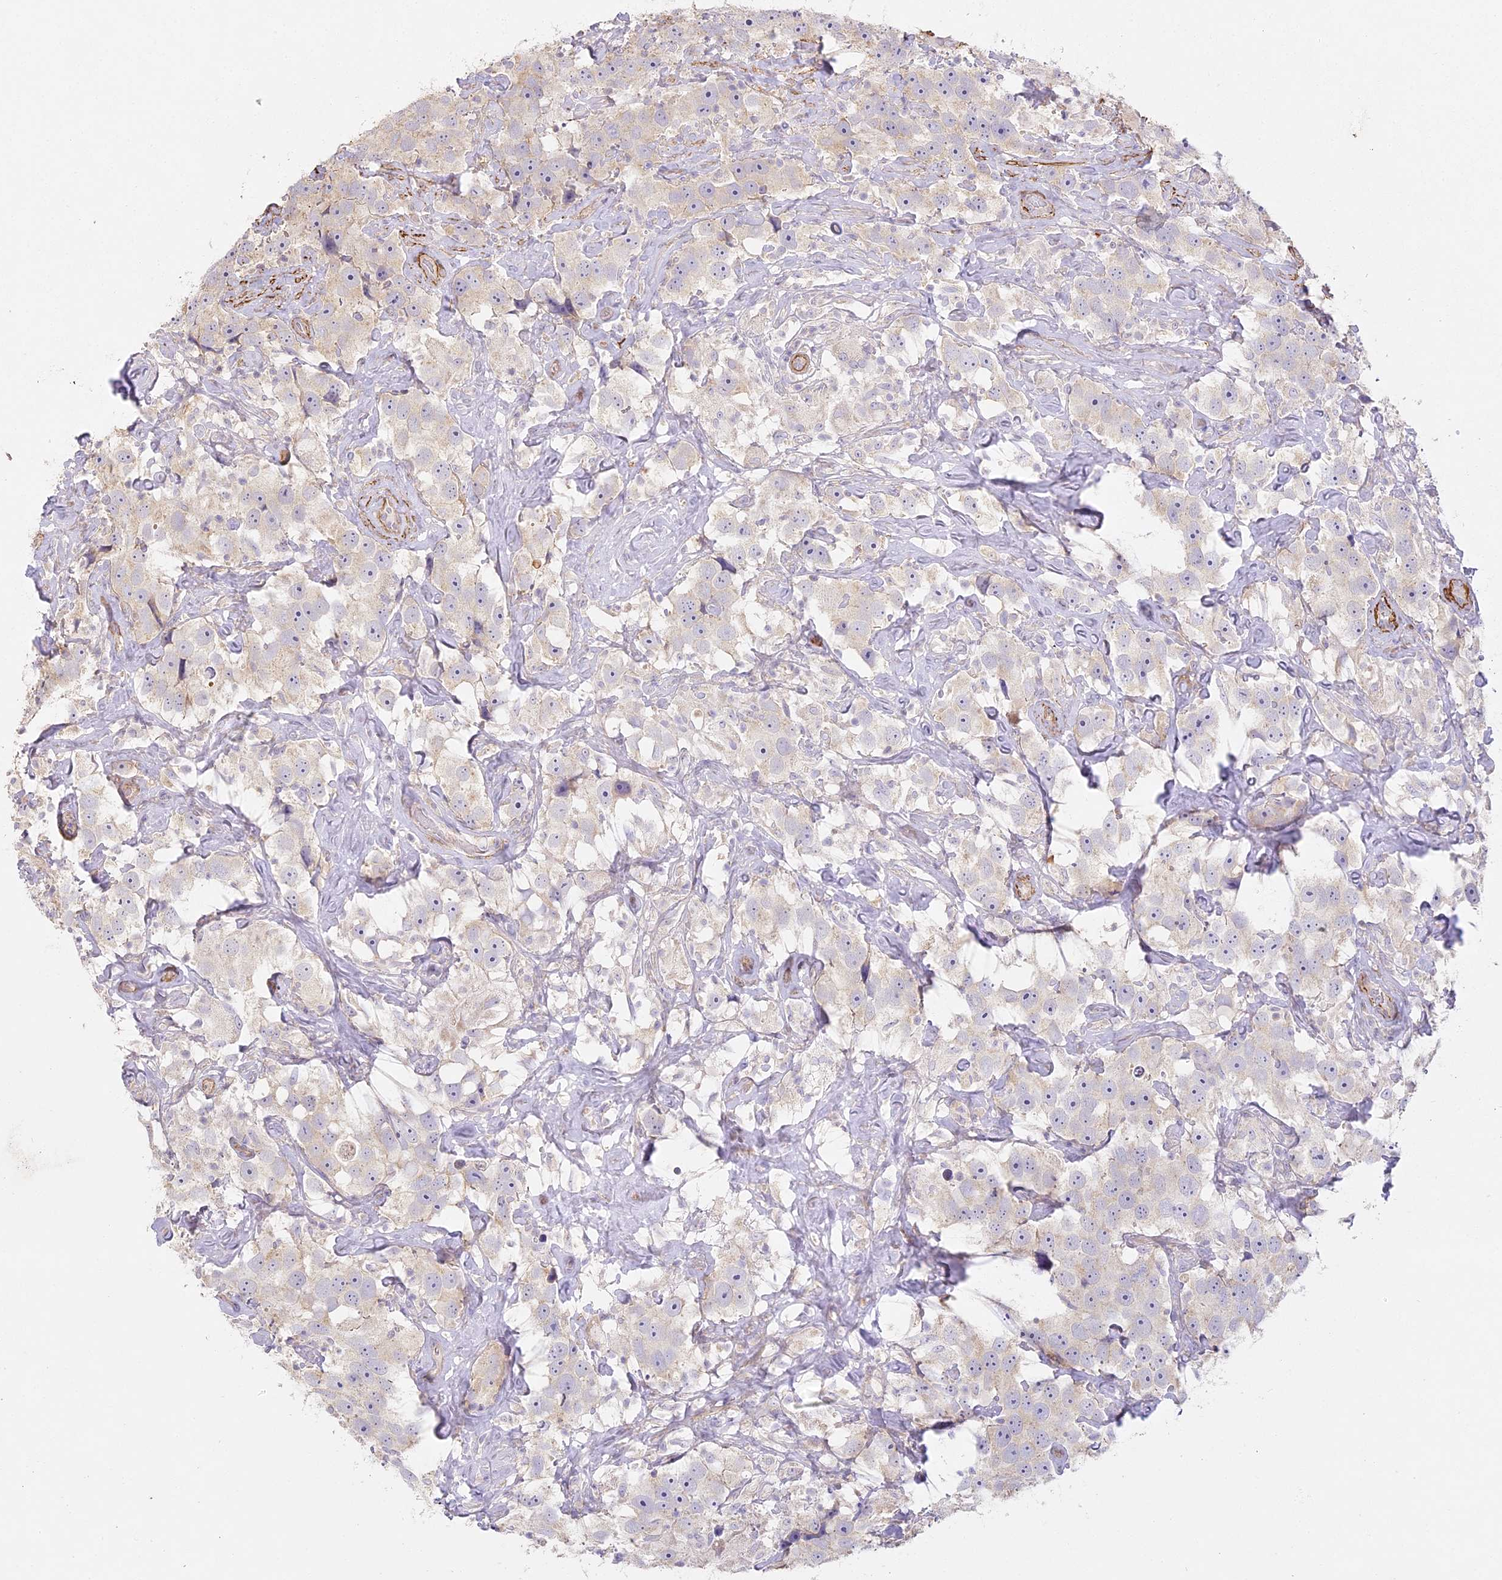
{"staining": {"intensity": "negative", "quantity": "none", "location": "none"}, "tissue": "testis cancer", "cell_type": "Tumor cells", "image_type": "cancer", "snomed": [{"axis": "morphology", "description": "Seminoma, NOS"}, {"axis": "topography", "description": "Testis"}], "caption": "Tumor cells show no significant protein positivity in testis cancer (seminoma).", "gene": "MED28", "patient": {"sex": "male", "age": 49}}